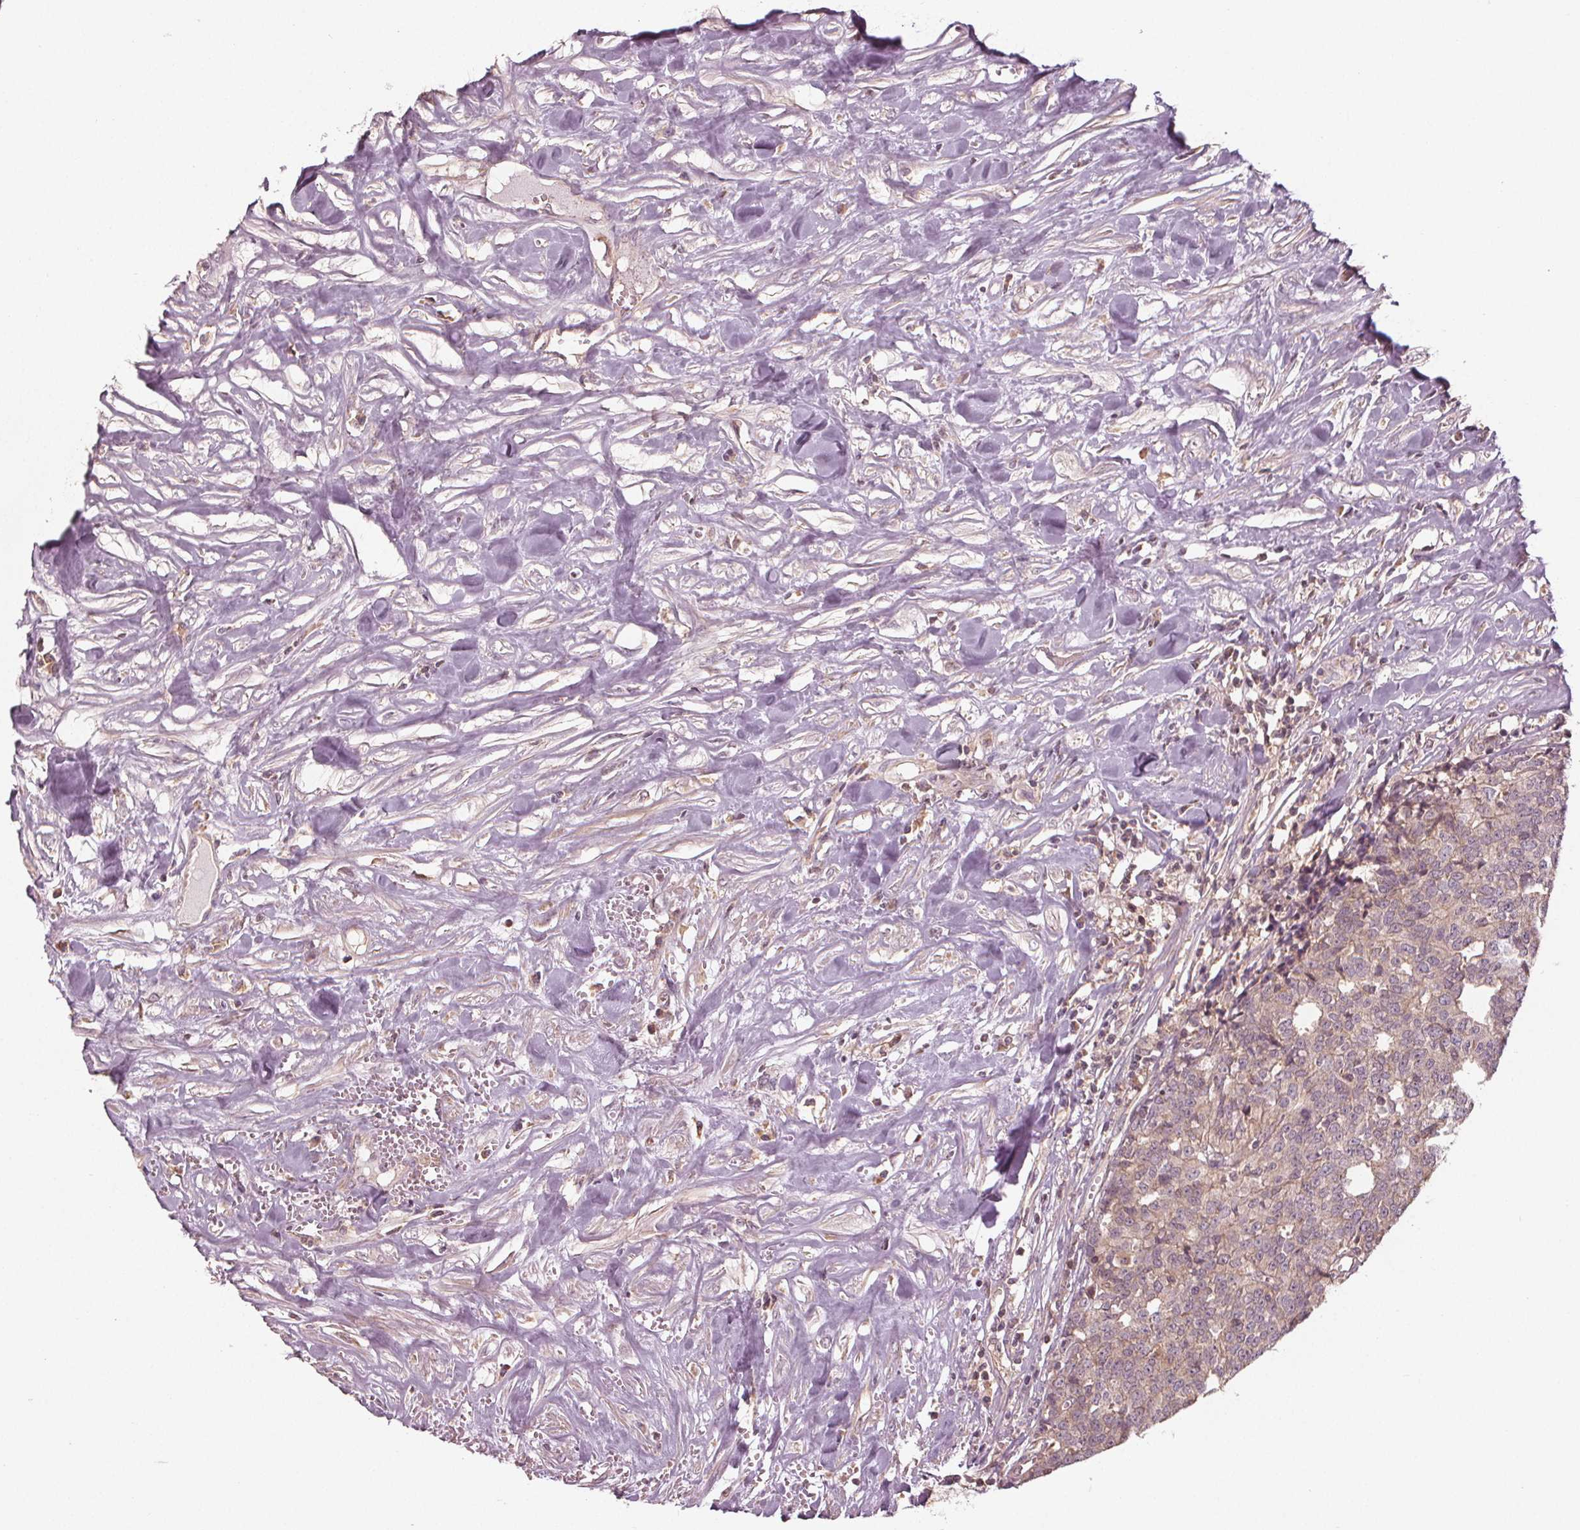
{"staining": {"intensity": "weak", "quantity": "<25%", "location": "cytoplasmic/membranous"}, "tissue": "prostate cancer", "cell_type": "Tumor cells", "image_type": "cancer", "snomed": [{"axis": "morphology", "description": "Adenocarcinoma, High grade"}, {"axis": "topography", "description": "Prostate and seminal vesicle, NOS"}], "caption": "The histopathology image demonstrates no significant expression in tumor cells of prostate cancer (adenocarcinoma (high-grade)).", "gene": "GNB2", "patient": {"sex": "male", "age": 60}}